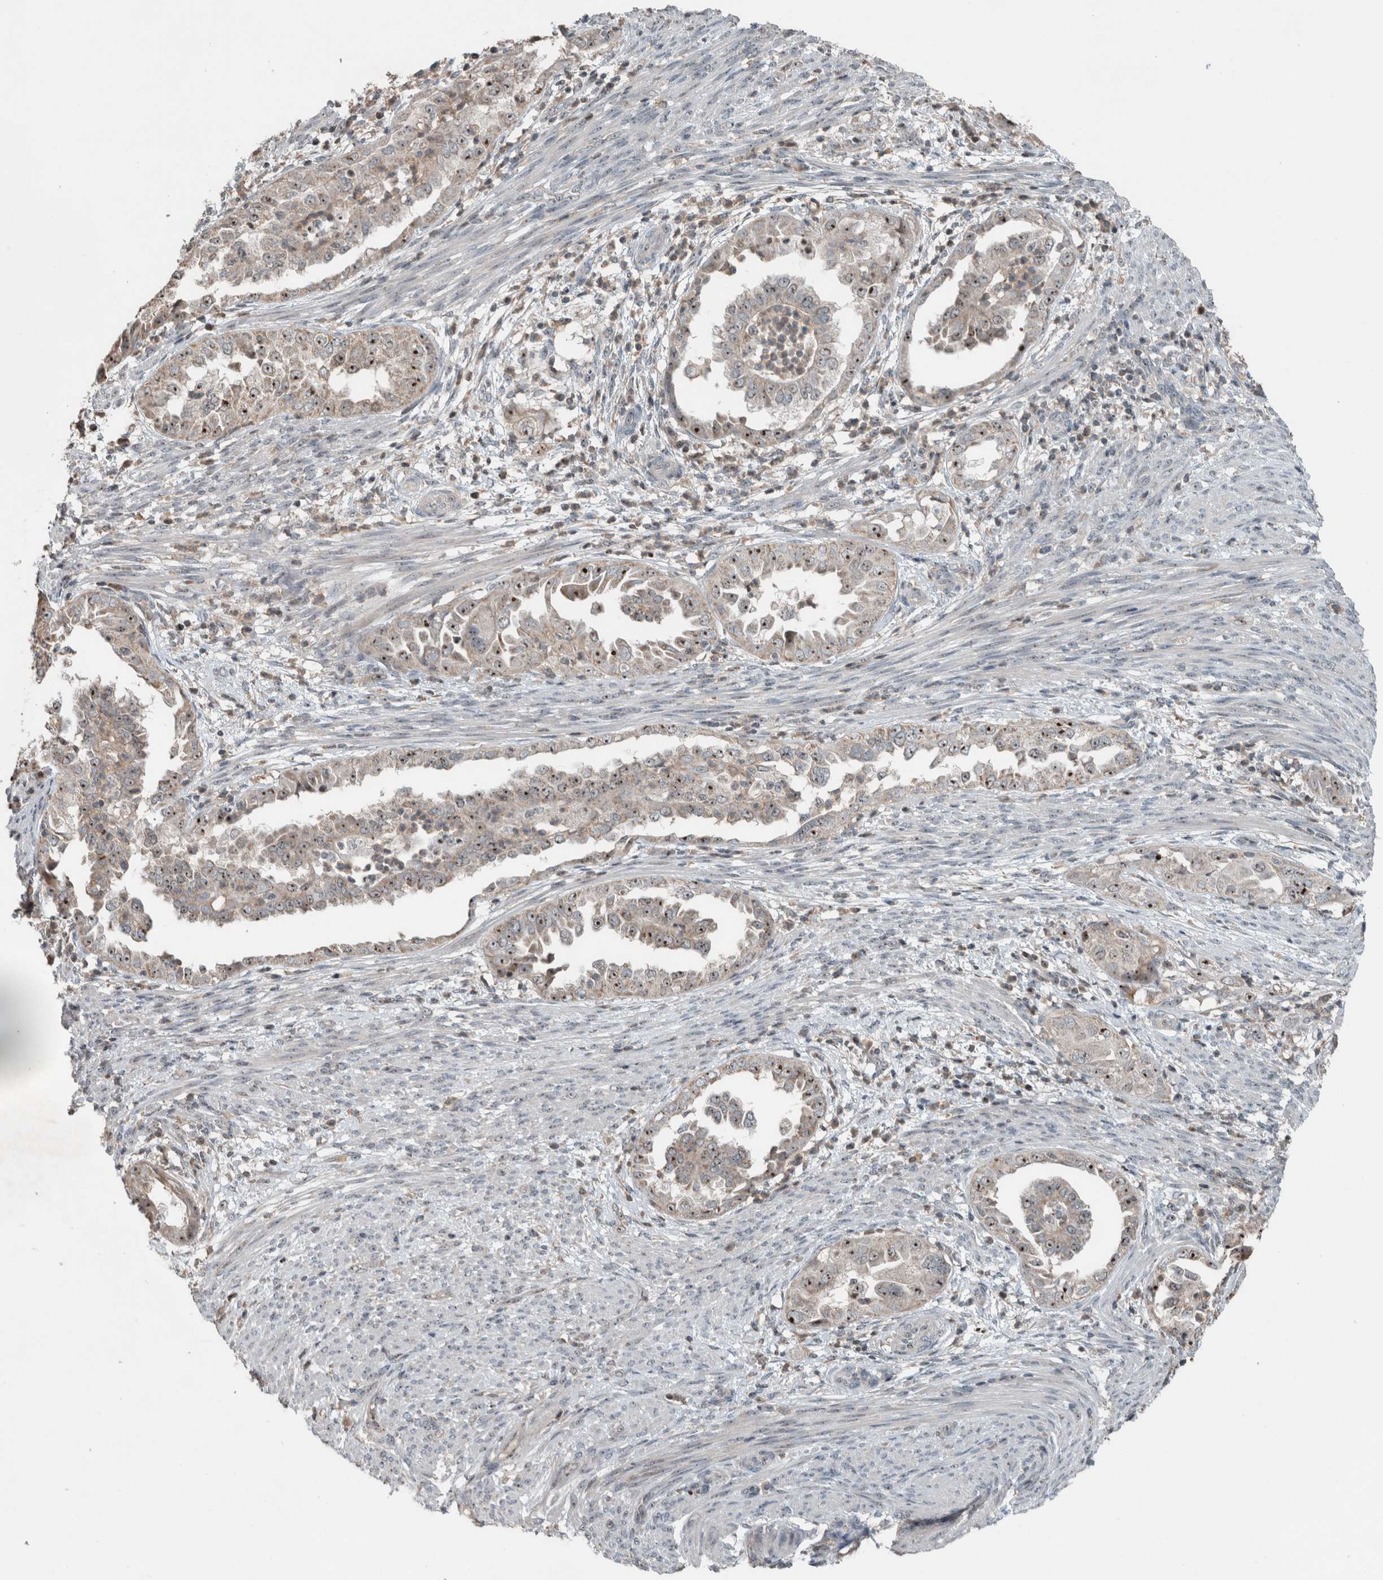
{"staining": {"intensity": "moderate", "quantity": ">75%", "location": "nuclear"}, "tissue": "endometrial cancer", "cell_type": "Tumor cells", "image_type": "cancer", "snomed": [{"axis": "morphology", "description": "Adenocarcinoma, NOS"}, {"axis": "topography", "description": "Endometrium"}], "caption": "Tumor cells demonstrate moderate nuclear expression in about >75% of cells in endometrial cancer. (DAB IHC with brightfield microscopy, high magnification).", "gene": "RPF1", "patient": {"sex": "female", "age": 85}}